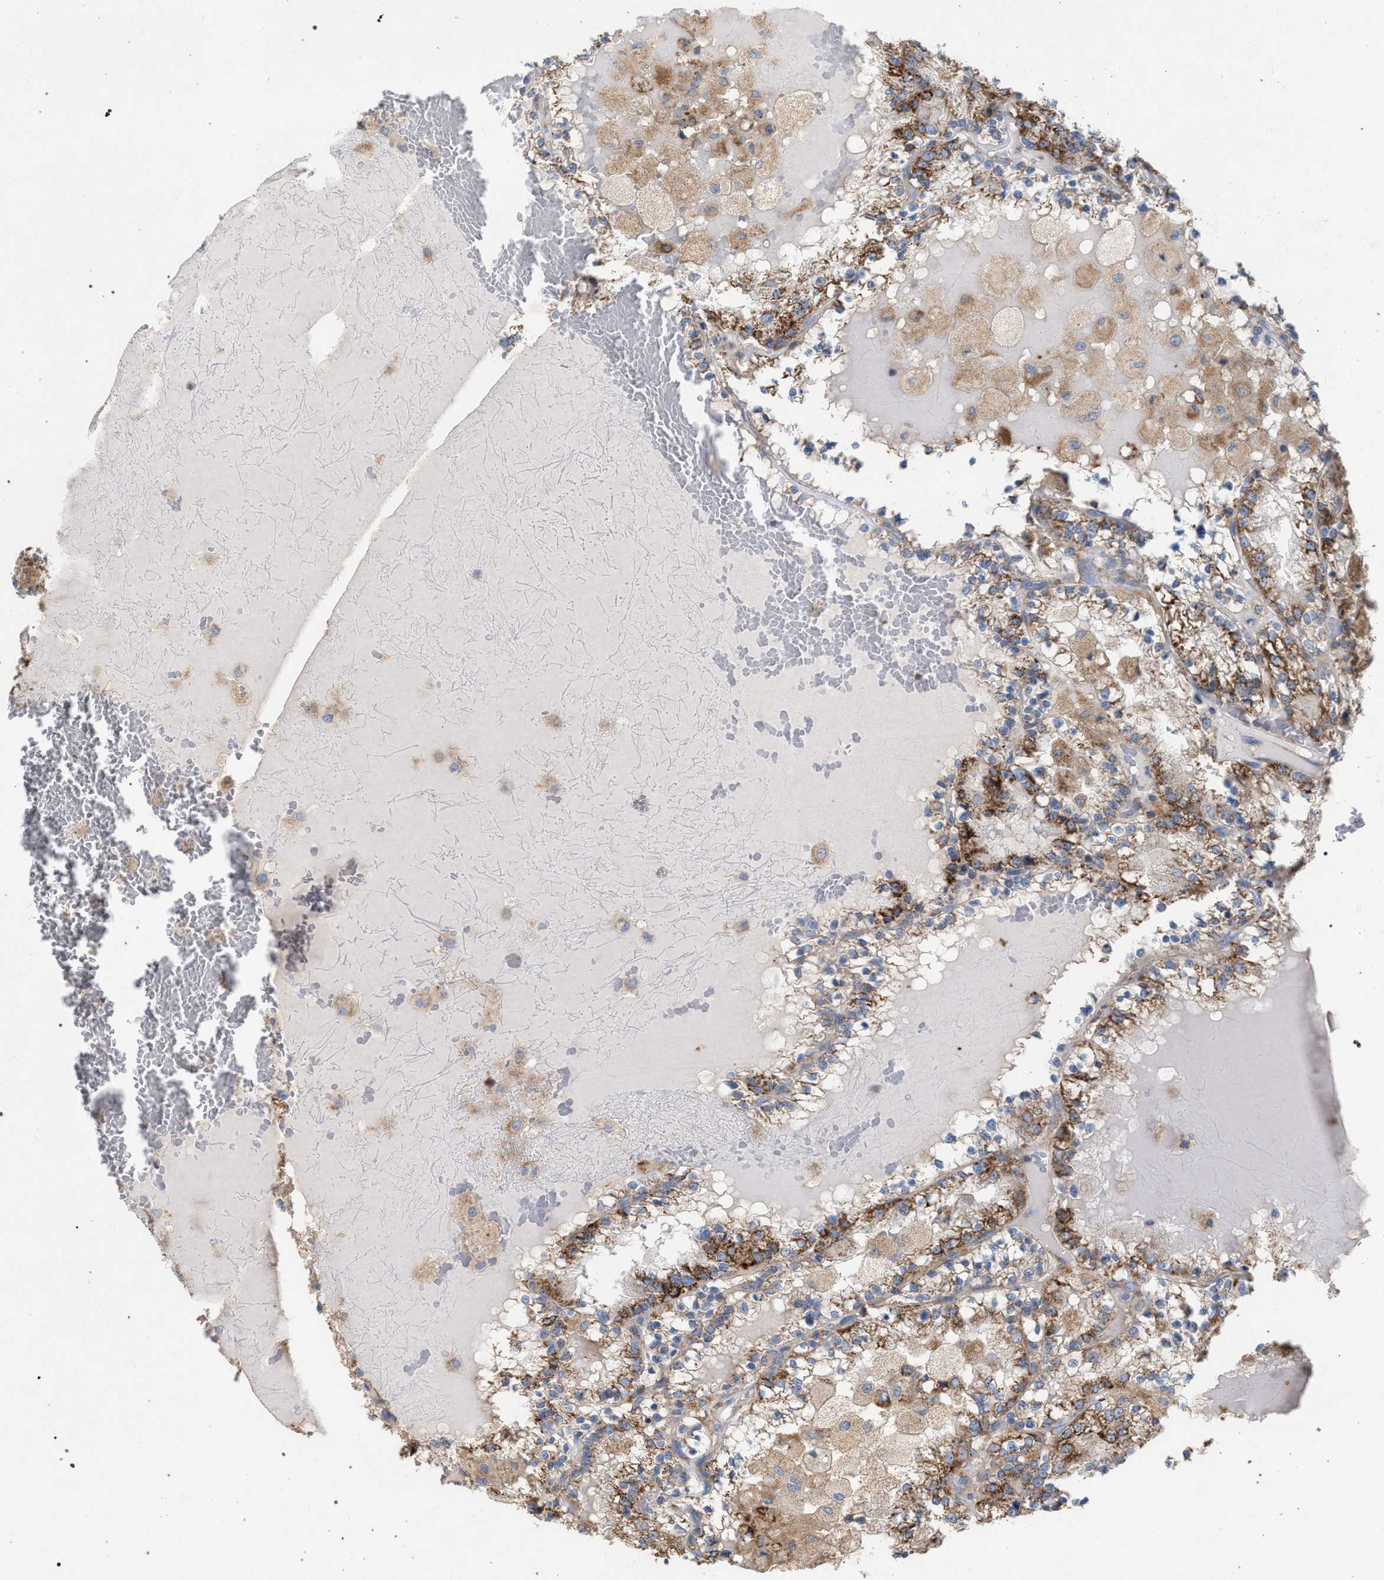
{"staining": {"intensity": "moderate", "quantity": ">75%", "location": "cytoplasmic/membranous"}, "tissue": "renal cancer", "cell_type": "Tumor cells", "image_type": "cancer", "snomed": [{"axis": "morphology", "description": "Adenocarcinoma, NOS"}, {"axis": "topography", "description": "Kidney"}], "caption": "Adenocarcinoma (renal) stained with a brown dye demonstrates moderate cytoplasmic/membranous positive staining in about >75% of tumor cells.", "gene": "VPS13A", "patient": {"sex": "female", "age": 56}}